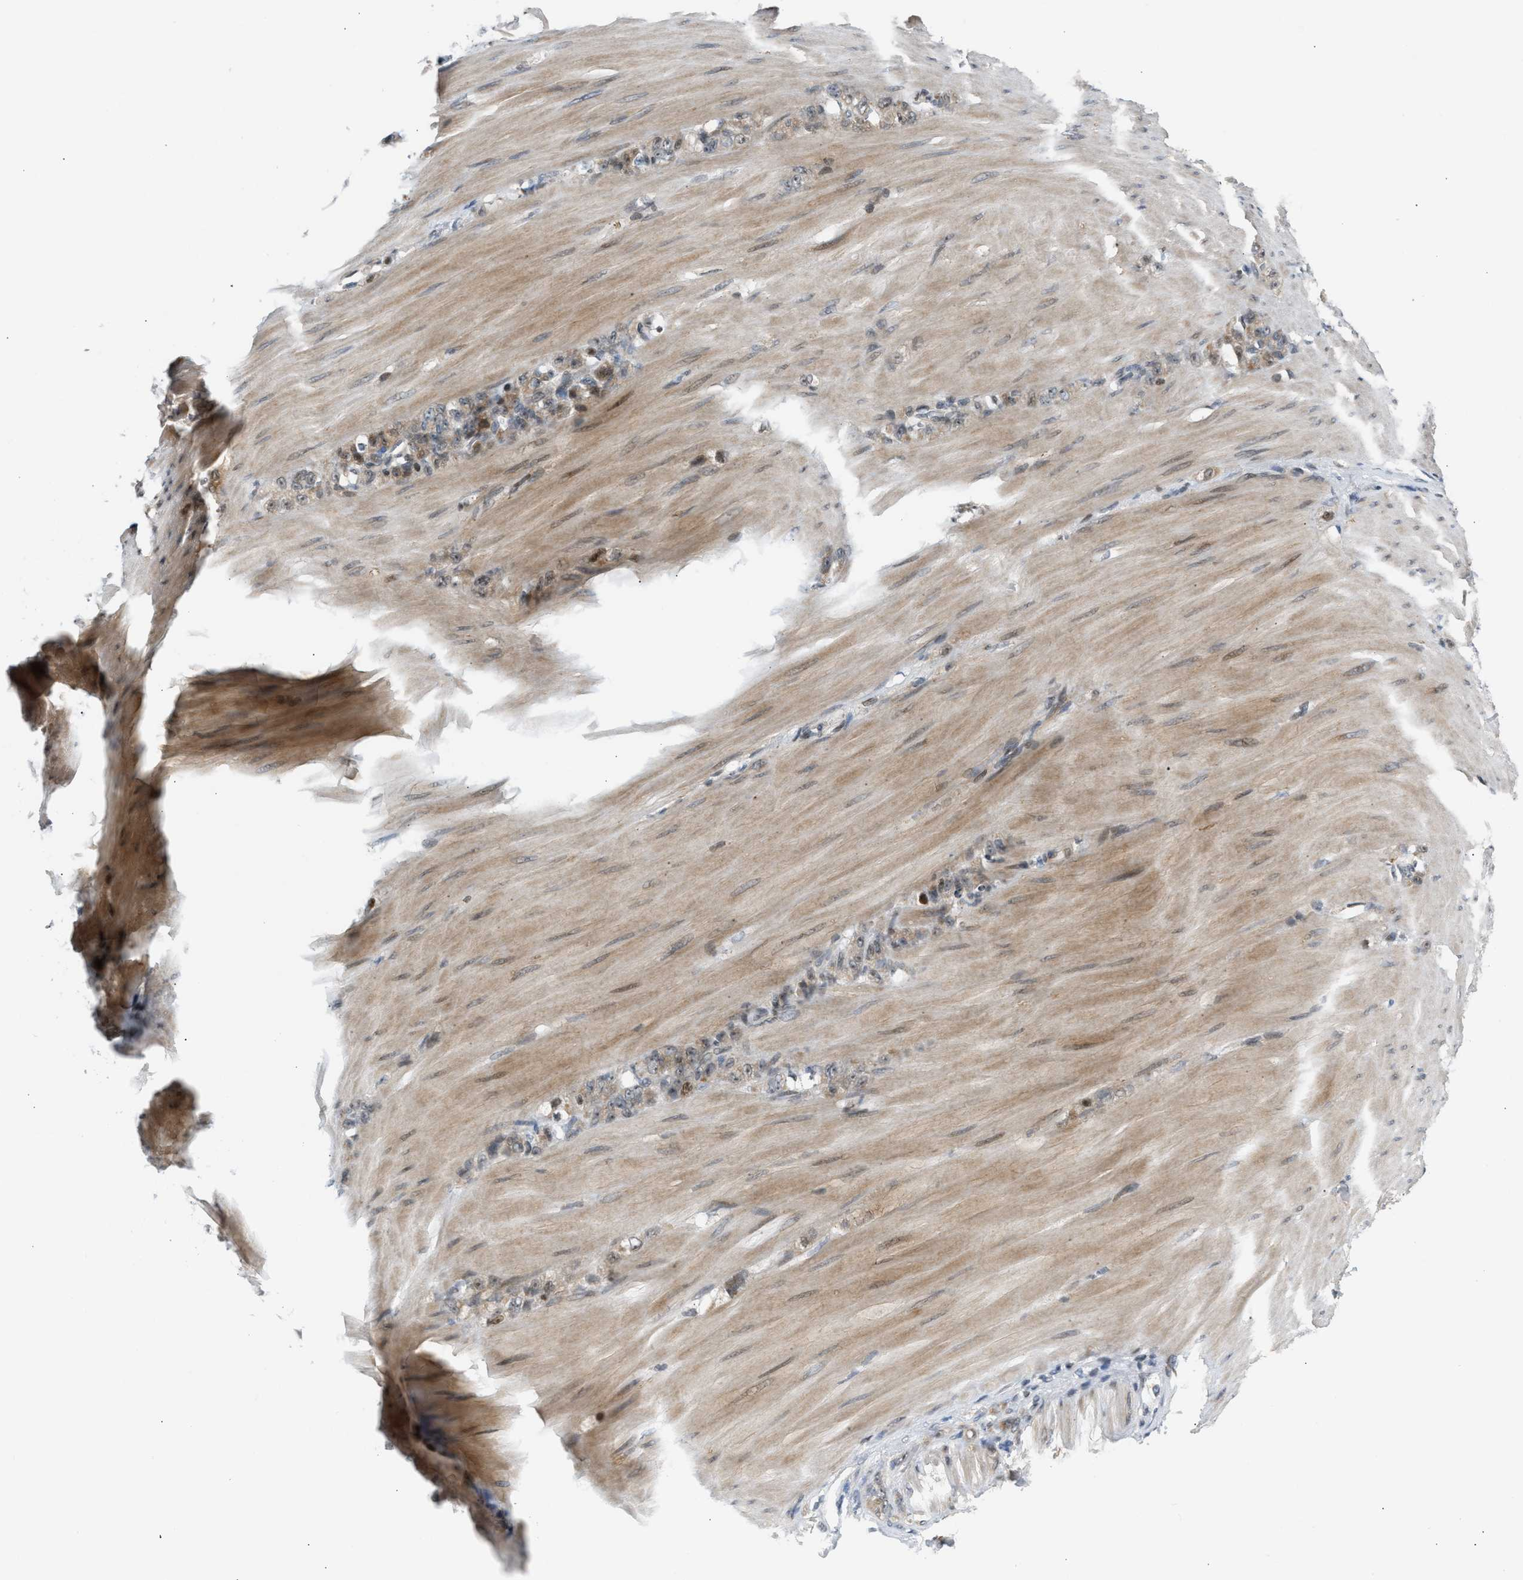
{"staining": {"intensity": "weak", "quantity": ">75%", "location": "cytoplasmic/membranous,nuclear"}, "tissue": "stomach cancer", "cell_type": "Tumor cells", "image_type": "cancer", "snomed": [{"axis": "morphology", "description": "Normal tissue, NOS"}, {"axis": "morphology", "description": "Adenocarcinoma, NOS"}, {"axis": "topography", "description": "Stomach"}], "caption": "Weak cytoplasmic/membranous and nuclear staining for a protein is identified in approximately >75% of tumor cells of stomach adenocarcinoma using immunohistochemistry.", "gene": "NPS", "patient": {"sex": "male", "age": 82}}